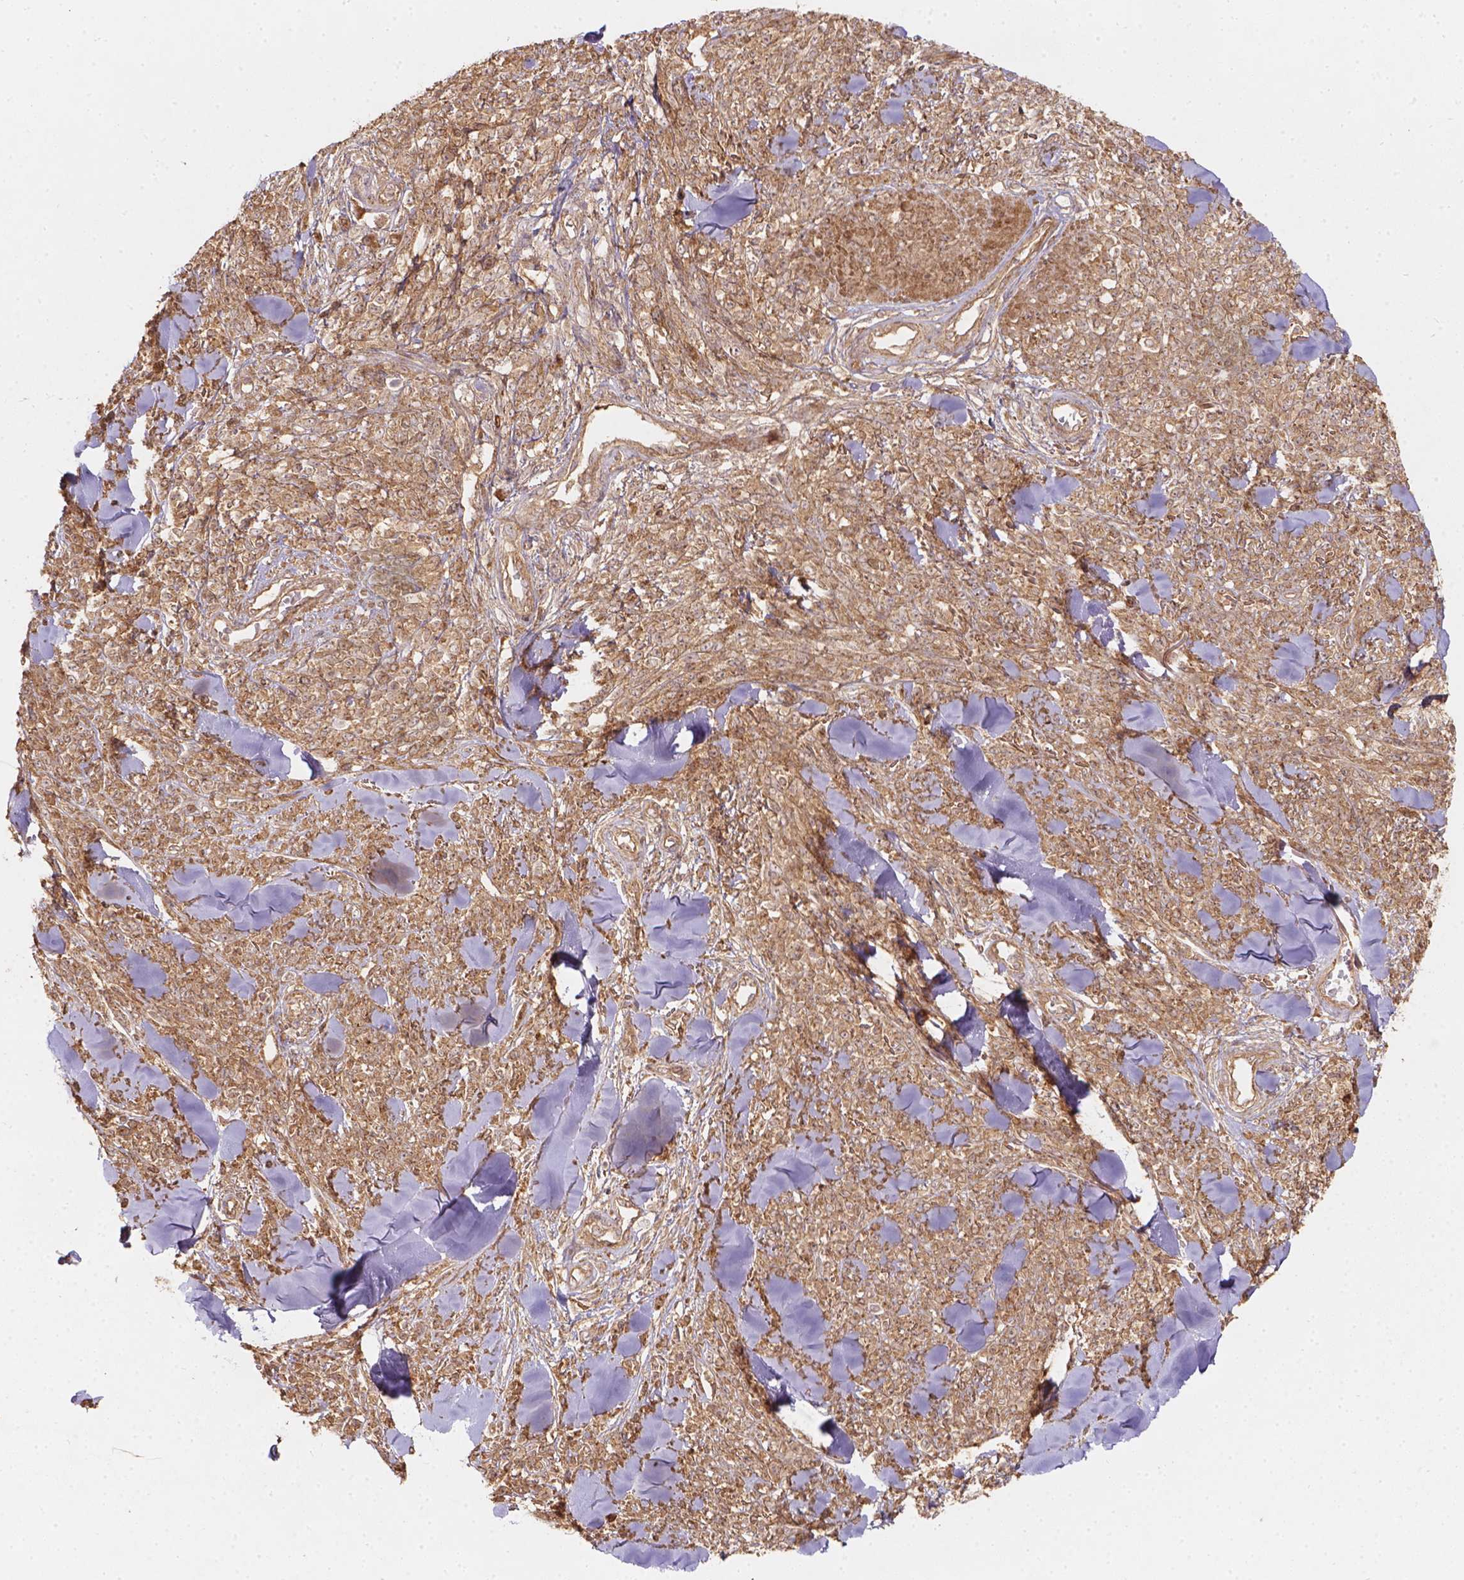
{"staining": {"intensity": "moderate", "quantity": ">75%", "location": "cytoplasmic/membranous"}, "tissue": "melanoma", "cell_type": "Tumor cells", "image_type": "cancer", "snomed": [{"axis": "morphology", "description": "Malignant melanoma, NOS"}, {"axis": "topography", "description": "Skin"}, {"axis": "topography", "description": "Skin of trunk"}], "caption": "Protein staining exhibits moderate cytoplasmic/membranous positivity in about >75% of tumor cells in melanoma.", "gene": "XPR1", "patient": {"sex": "male", "age": 74}}